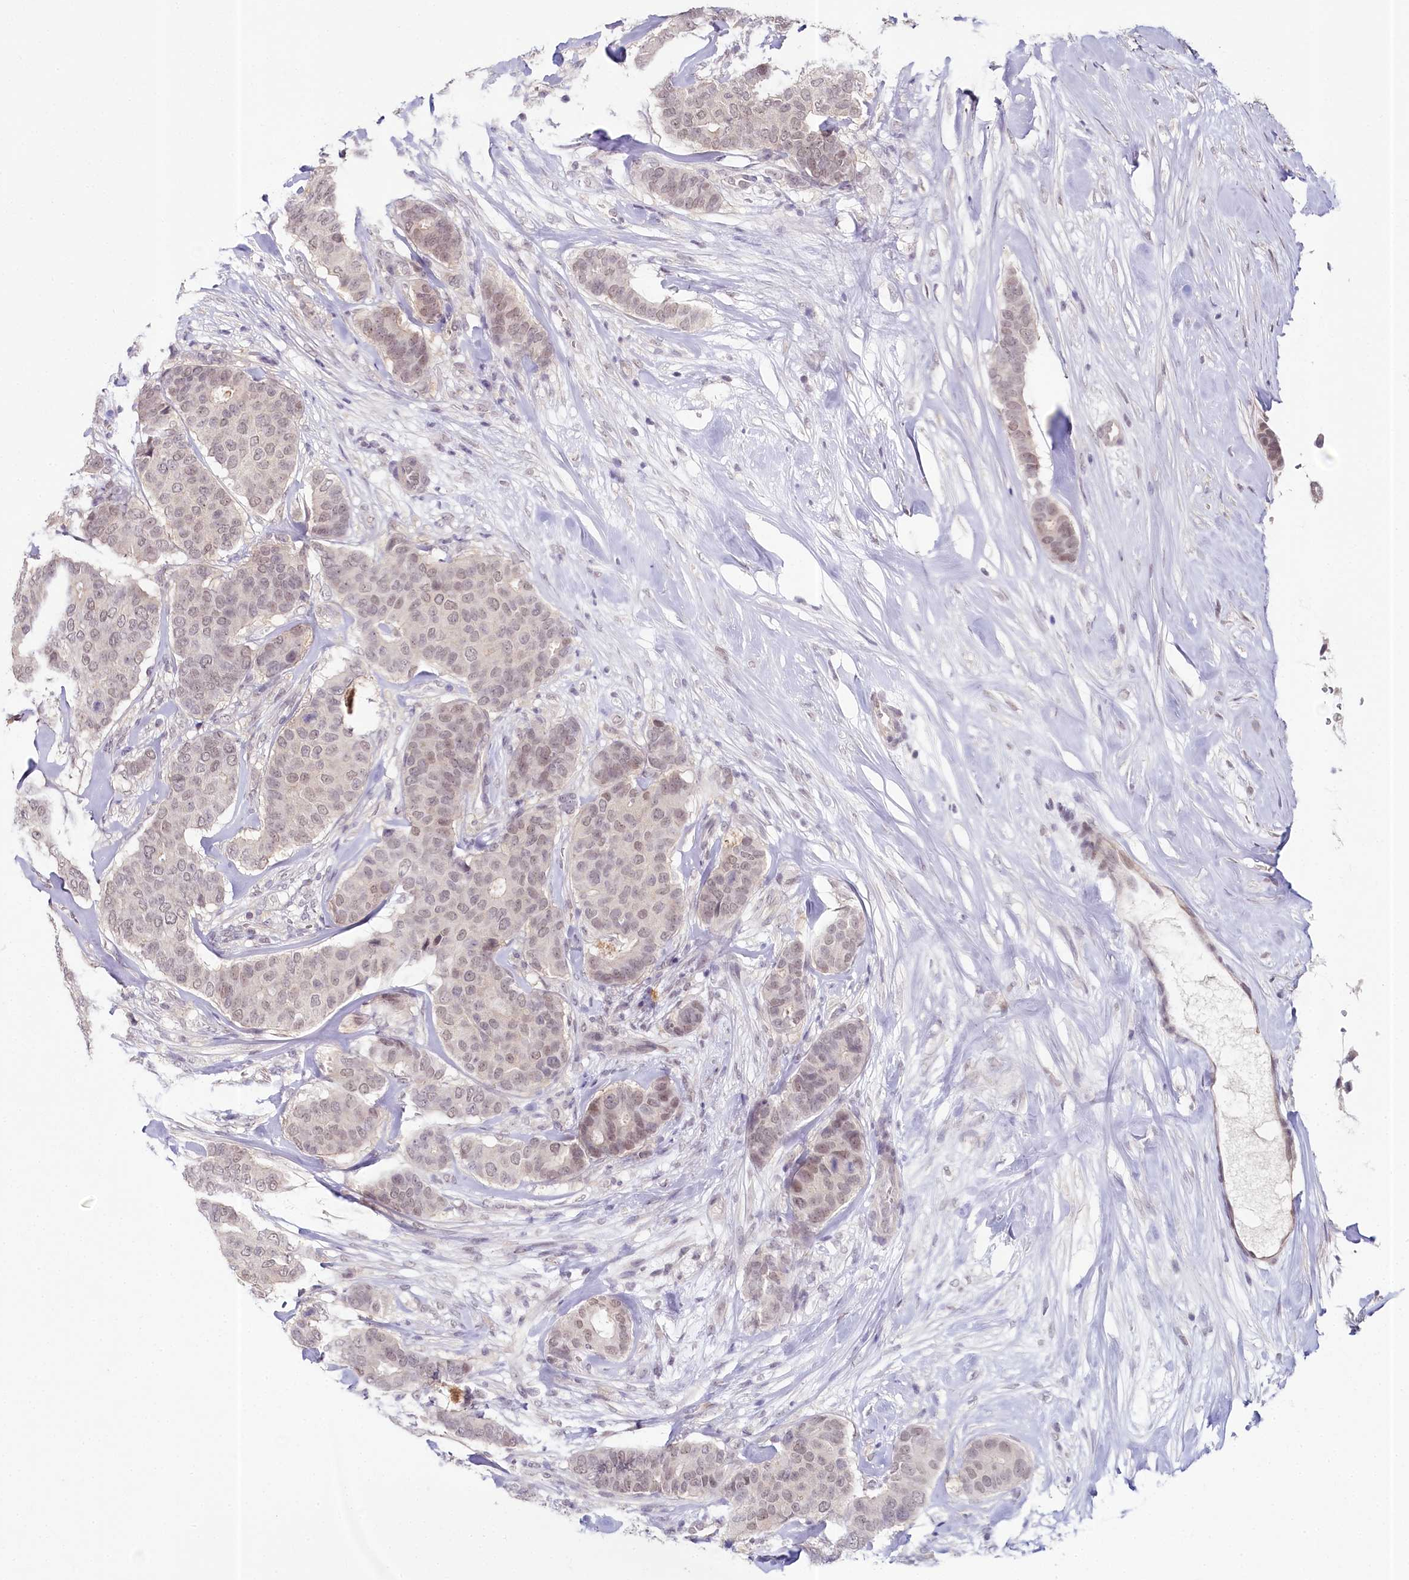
{"staining": {"intensity": "weak", "quantity": "25%-75%", "location": "nuclear"}, "tissue": "breast cancer", "cell_type": "Tumor cells", "image_type": "cancer", "snomed": [{"axis": "morphology", "description": "Duct carcinoma"}, {"axis": "topography", "description": "Breast"}], "caption": "A brown stain shows weak nuclear positivity of a protein in human breast invasive ductal carcinoma tumor cells. (Brightfield microscopy of DAB IHC at high magnification).", "gene": "AMTN", "patient": {"sex": "female", "age": 75}}